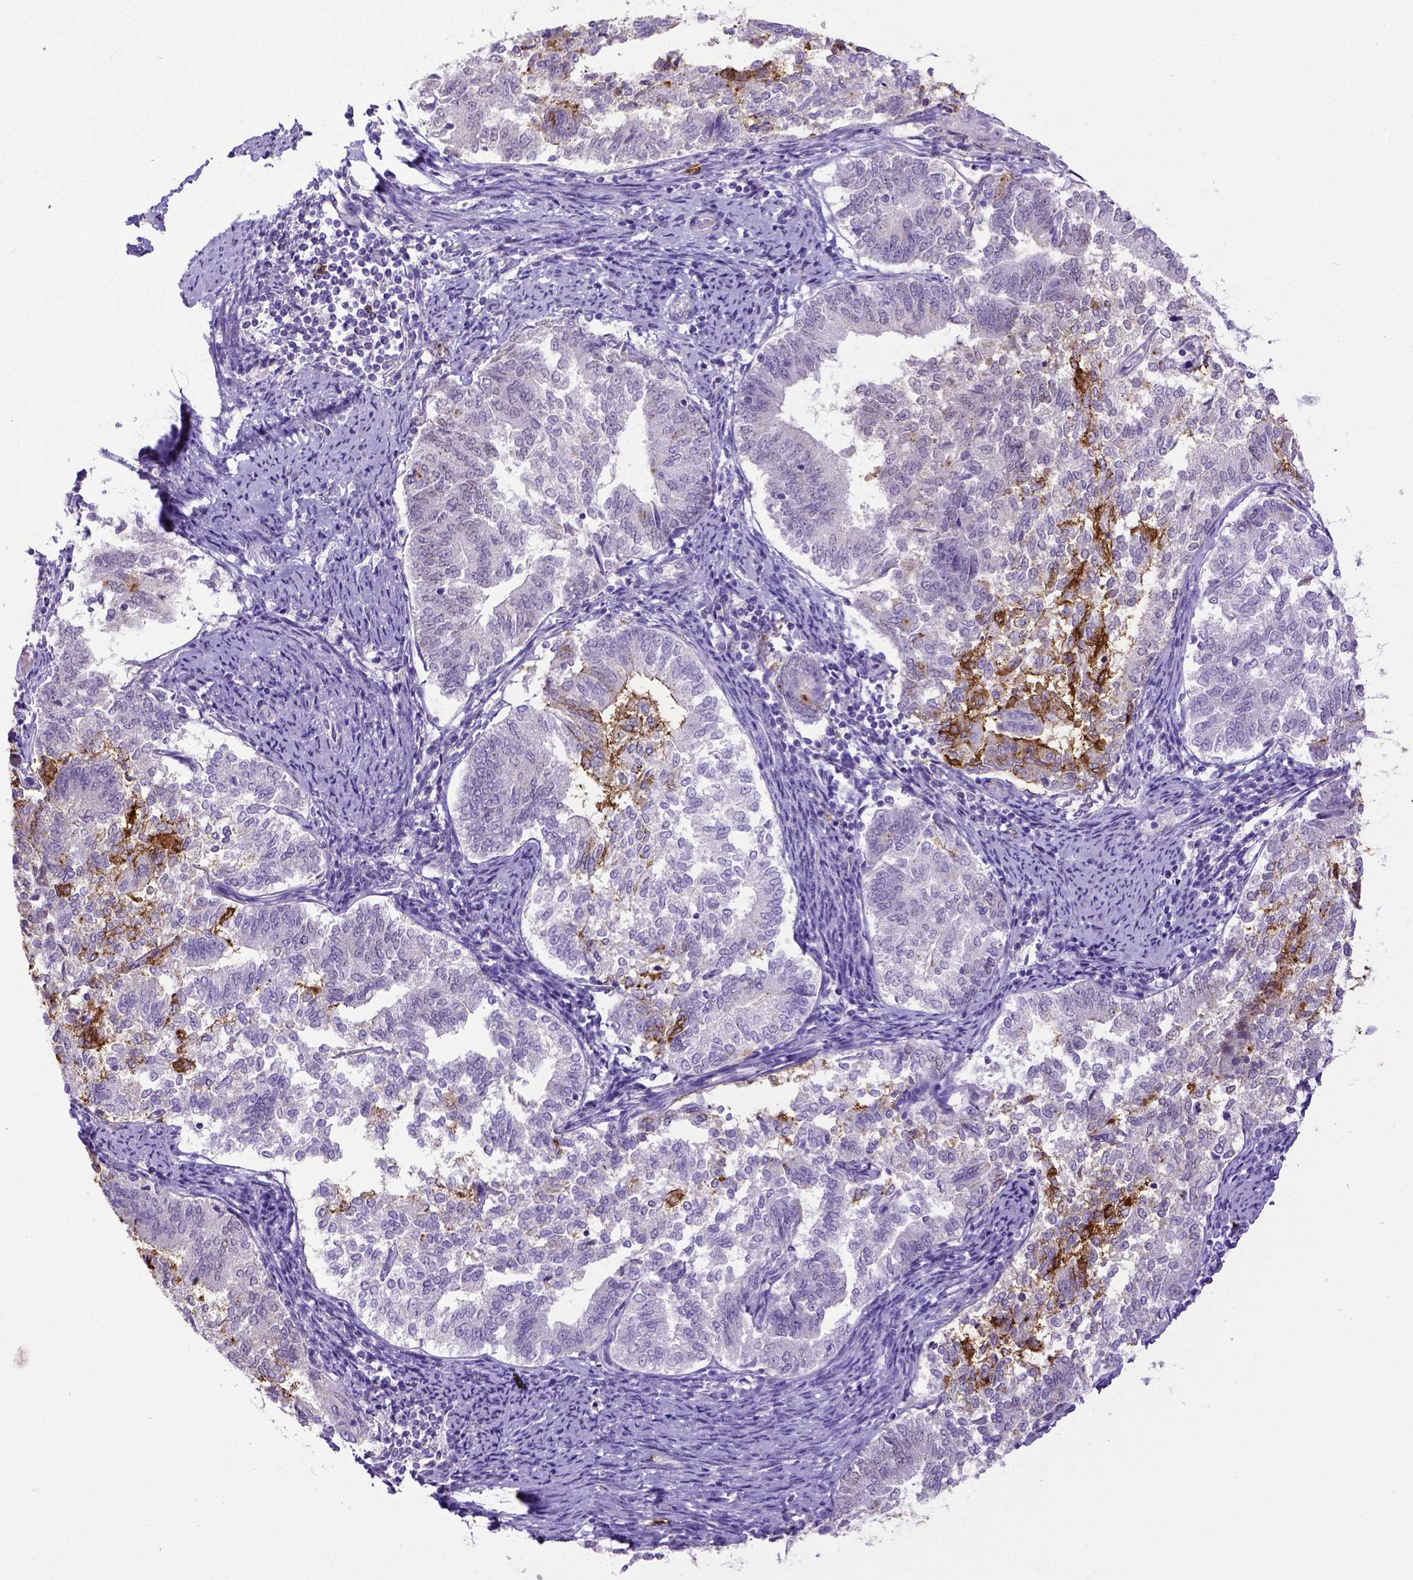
{"staining": {"intensity": "negative", "quantity": "none", "location": "none"}, "tissue": "endometrial cancer", "cell_type": "Tumor cells", "image_type": "cancer", "snomed": [{"axis": "morphology", "description": "Adenocarcinoma, NOS"}, {"axis": "topography", "description": "Endometrium"}], "caption": "Immunohistochemistry image of human endometrial cancer stained for a protein (brown), which demonstrates no positivity in tumor cells.", "gene": "B3GAT1", "patient": {"sex": "female", "age": 65}}